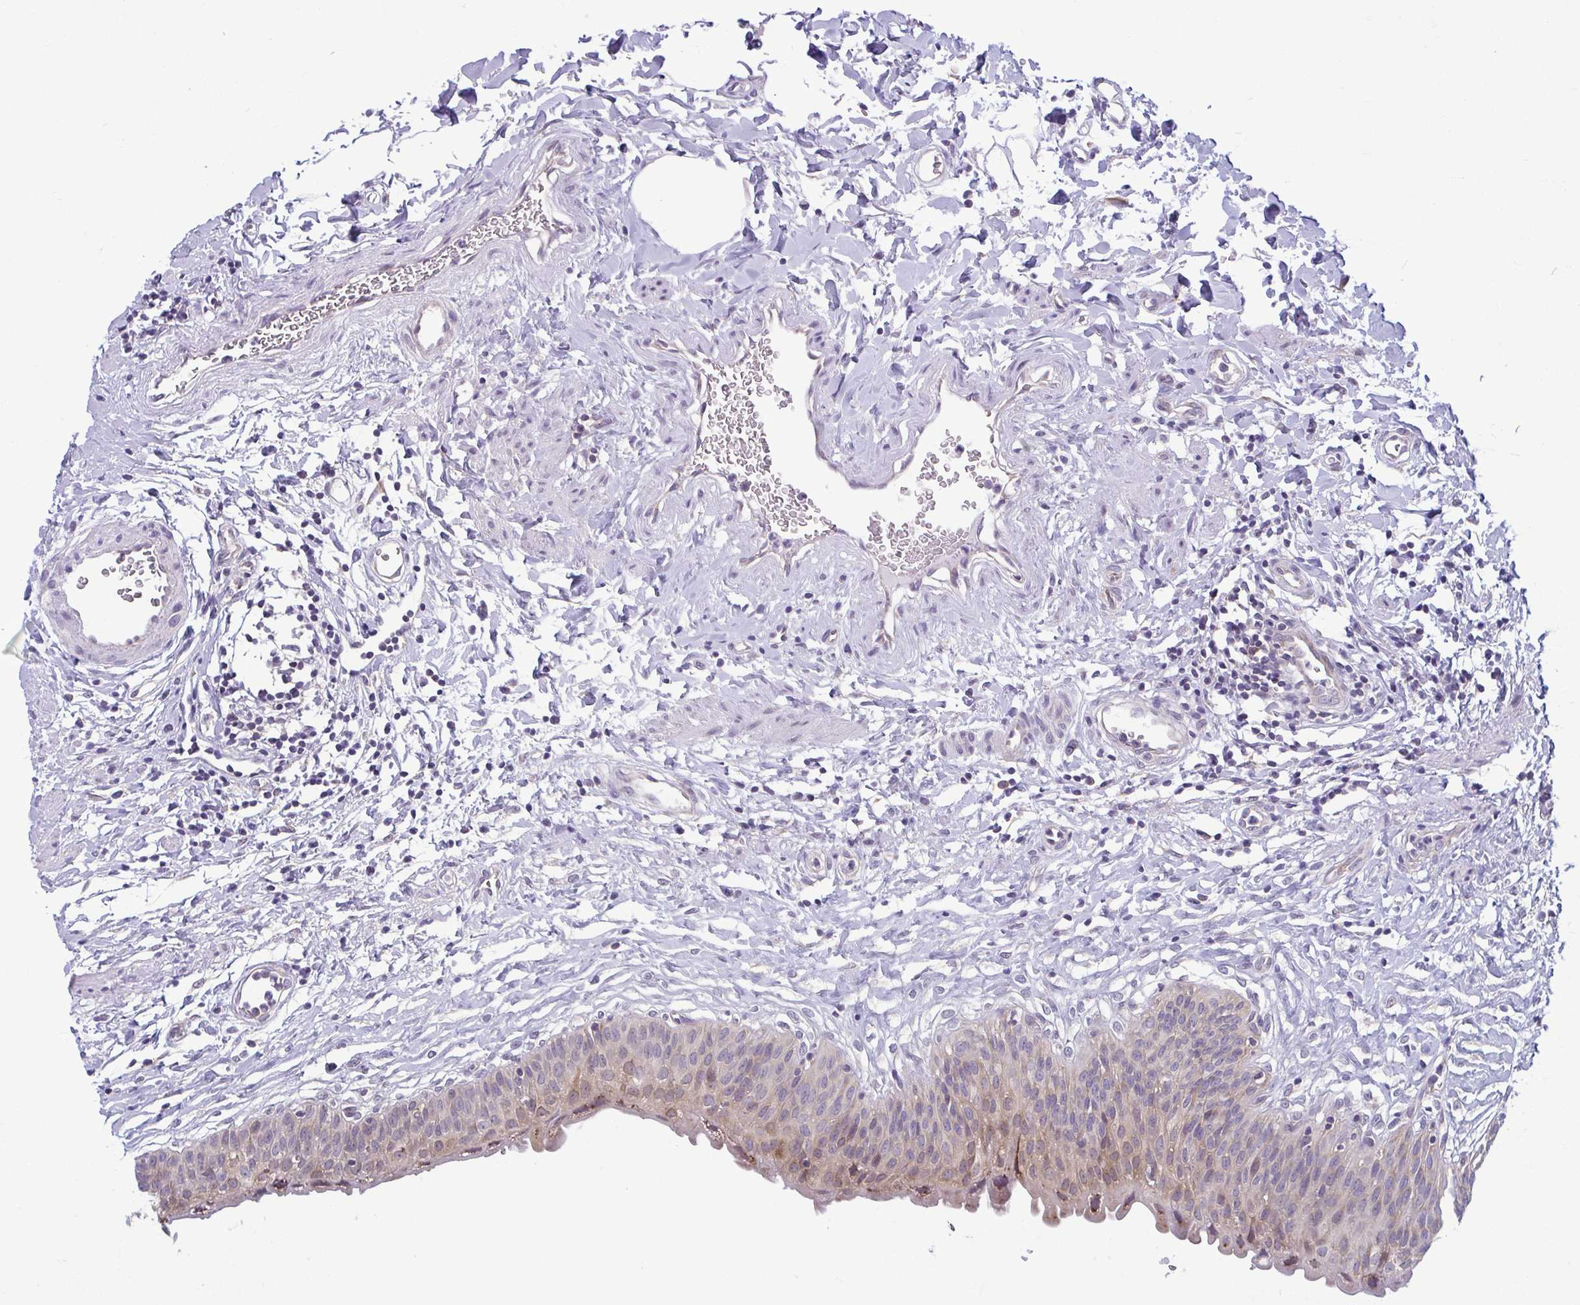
{"staining": {"intensity": "weak", "quantity": "25%-75%", "location": "cytoplasmic/membranous"}, "tissue": "urinary bladder", "cell_type": "Urothelial cells", "image_type": "normal", "snomed": [{"axis": "morphology", "description": "Normal tissue, NOS"}, {"axis": "topography", "description": "Urinary bladder"}], "caption": "The immunohistochemical stain highlights weak cytoplasmic/membranous staining in urothelial cells of benign urinary bladder. (Stains: DAB (3,3'-diaminobenzidine) in brown, nuclei in blue, Microscopy: brightfield microscopy at high magnification).", "gene": "TMEM108", "patient": {"sex": "male", "age": 55}}